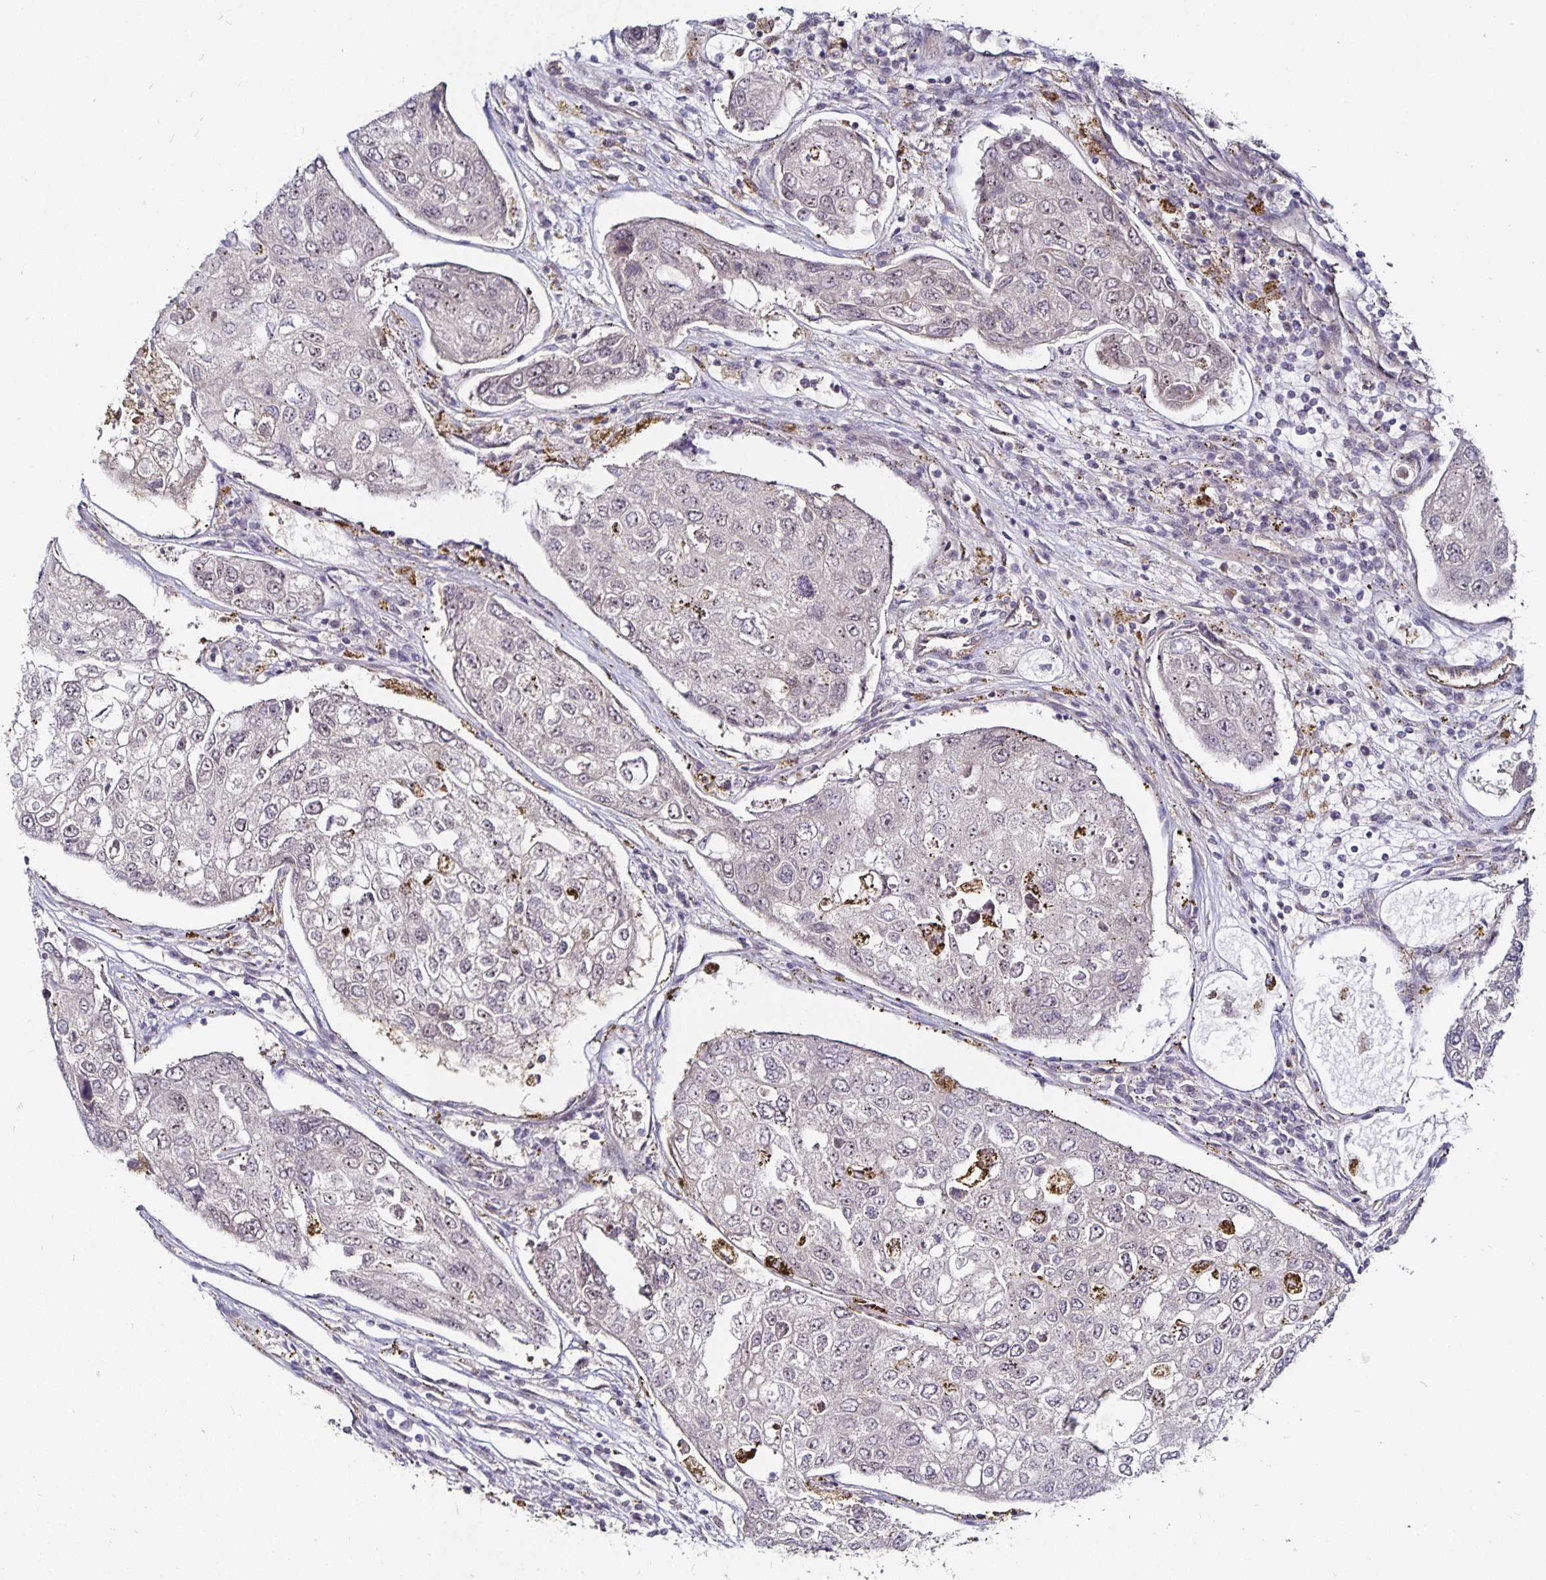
{"staining": {"intensity": "weak", "quantity": "<25%", "location": "cytoplasmic/membranous"}, "tissue": "urothelial cancer", "cell_type": "Tumor cells", "image_type": "cancer", "snomed": [{"axis": "morphology", "description": "Urothelial carcinoma, High grade"}, {"axis": "topography", "description": "Lymph node"}, {"axis": "topography", "description": "Urinary bladder"}], "caption": "Tumor cells are negative for protein expression in human urothelial carcinoma (high-grade).", "gene": "CYP27A1", "patient": {"sex": "male", "age": 51}}